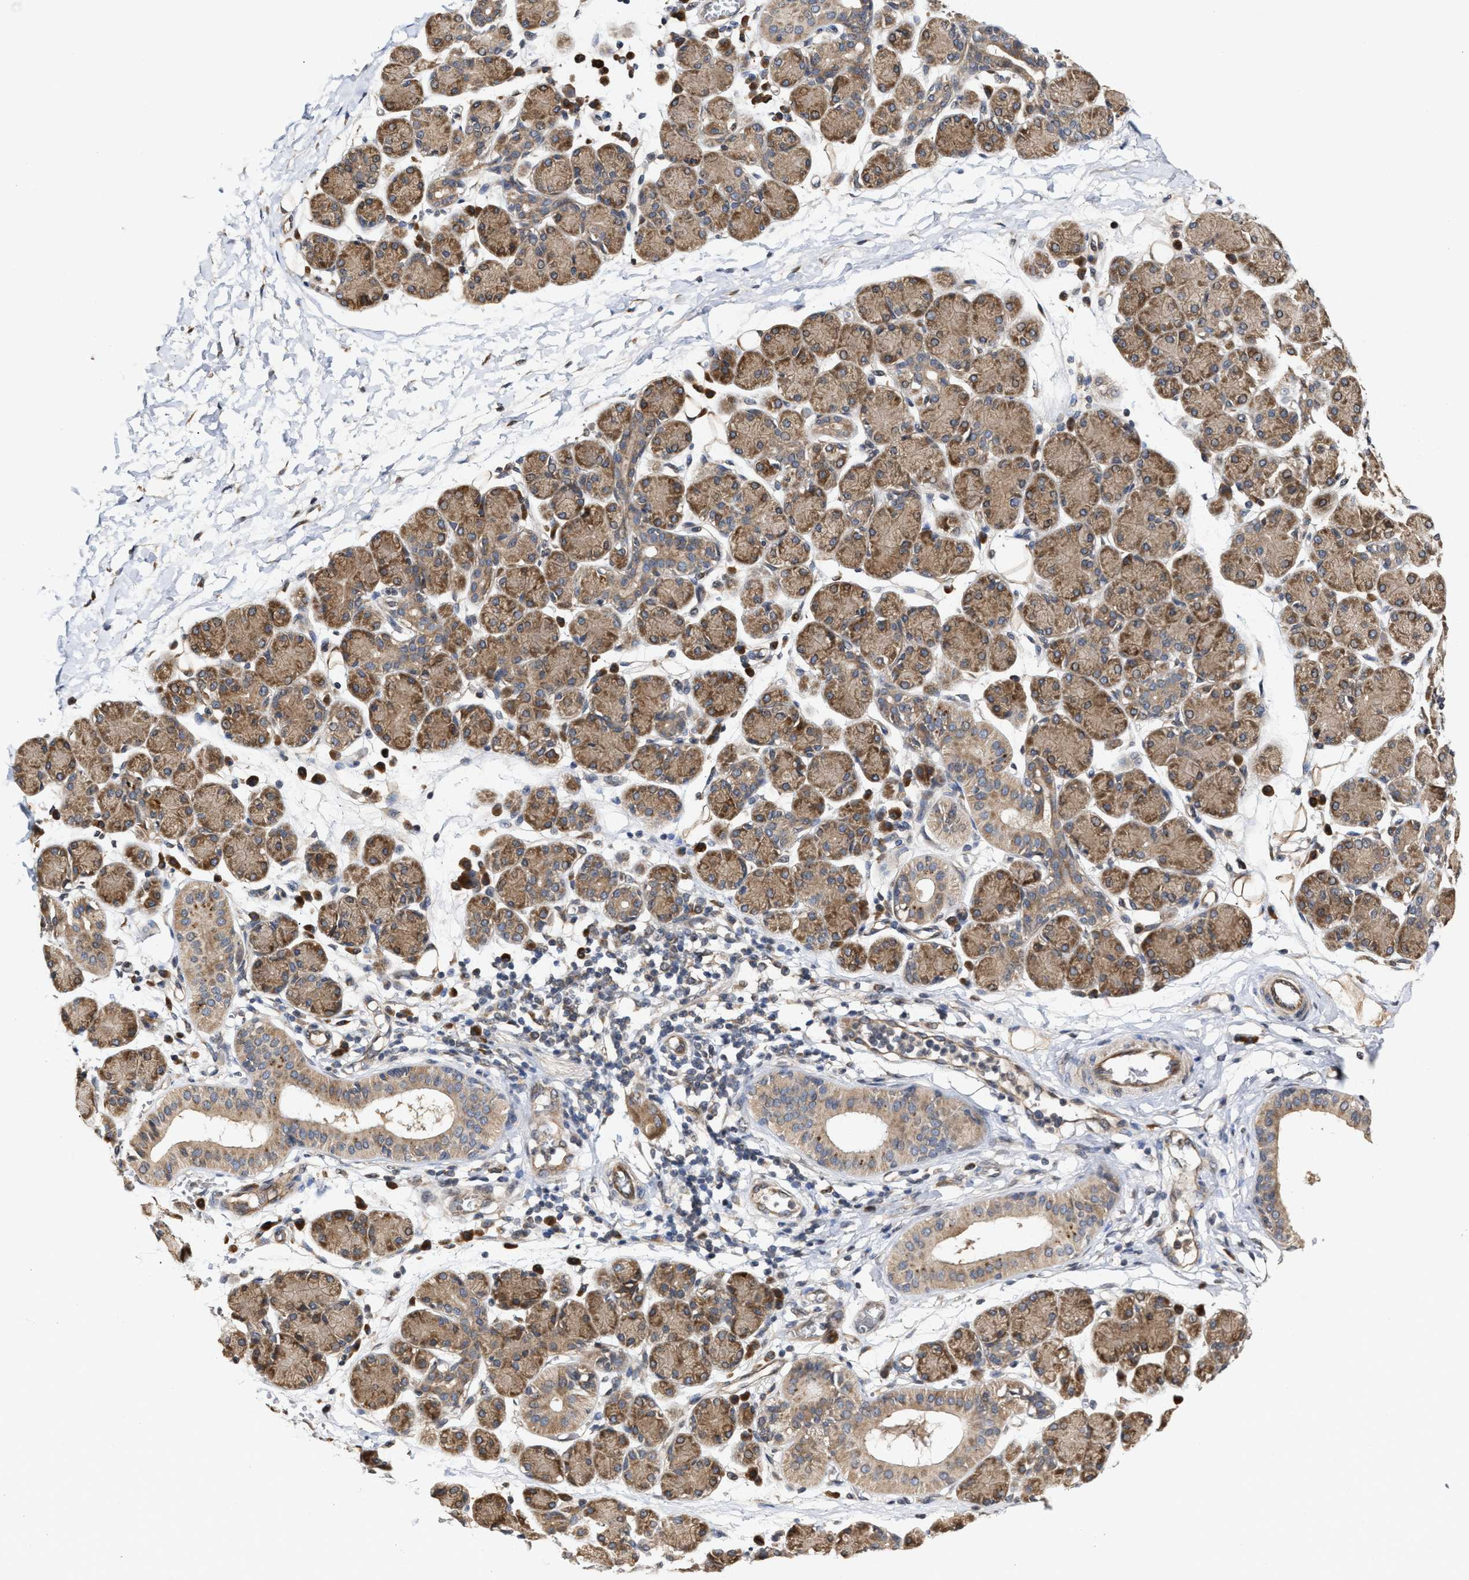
{"staining": {"intensity": "moderate", "quantity": ">75%", "location": "cytoplasmic/membranous"}, "tissue": "salivary gland", "cell_type": "Glandular cells", "image_type": "normal", "snomed": [{"axis": "morphology", "description": "Normal tissue, NOS"}, {"axis": "morphology", "description": "Inflammation, NOS"}, {"axis": "topography", "description": "Lymph node"}, {"axis": "topography", "description": "Salivary gland"}], "caption": "This photomicrograph demonstrates immunohistochemistry staining of normal human salivary gland, with medium moderate cytoplasmic/membranous expression in approximately >75% of glandular cells.", "gene": "SAR1A", "patient": {"sex": "male", "age": 3}}